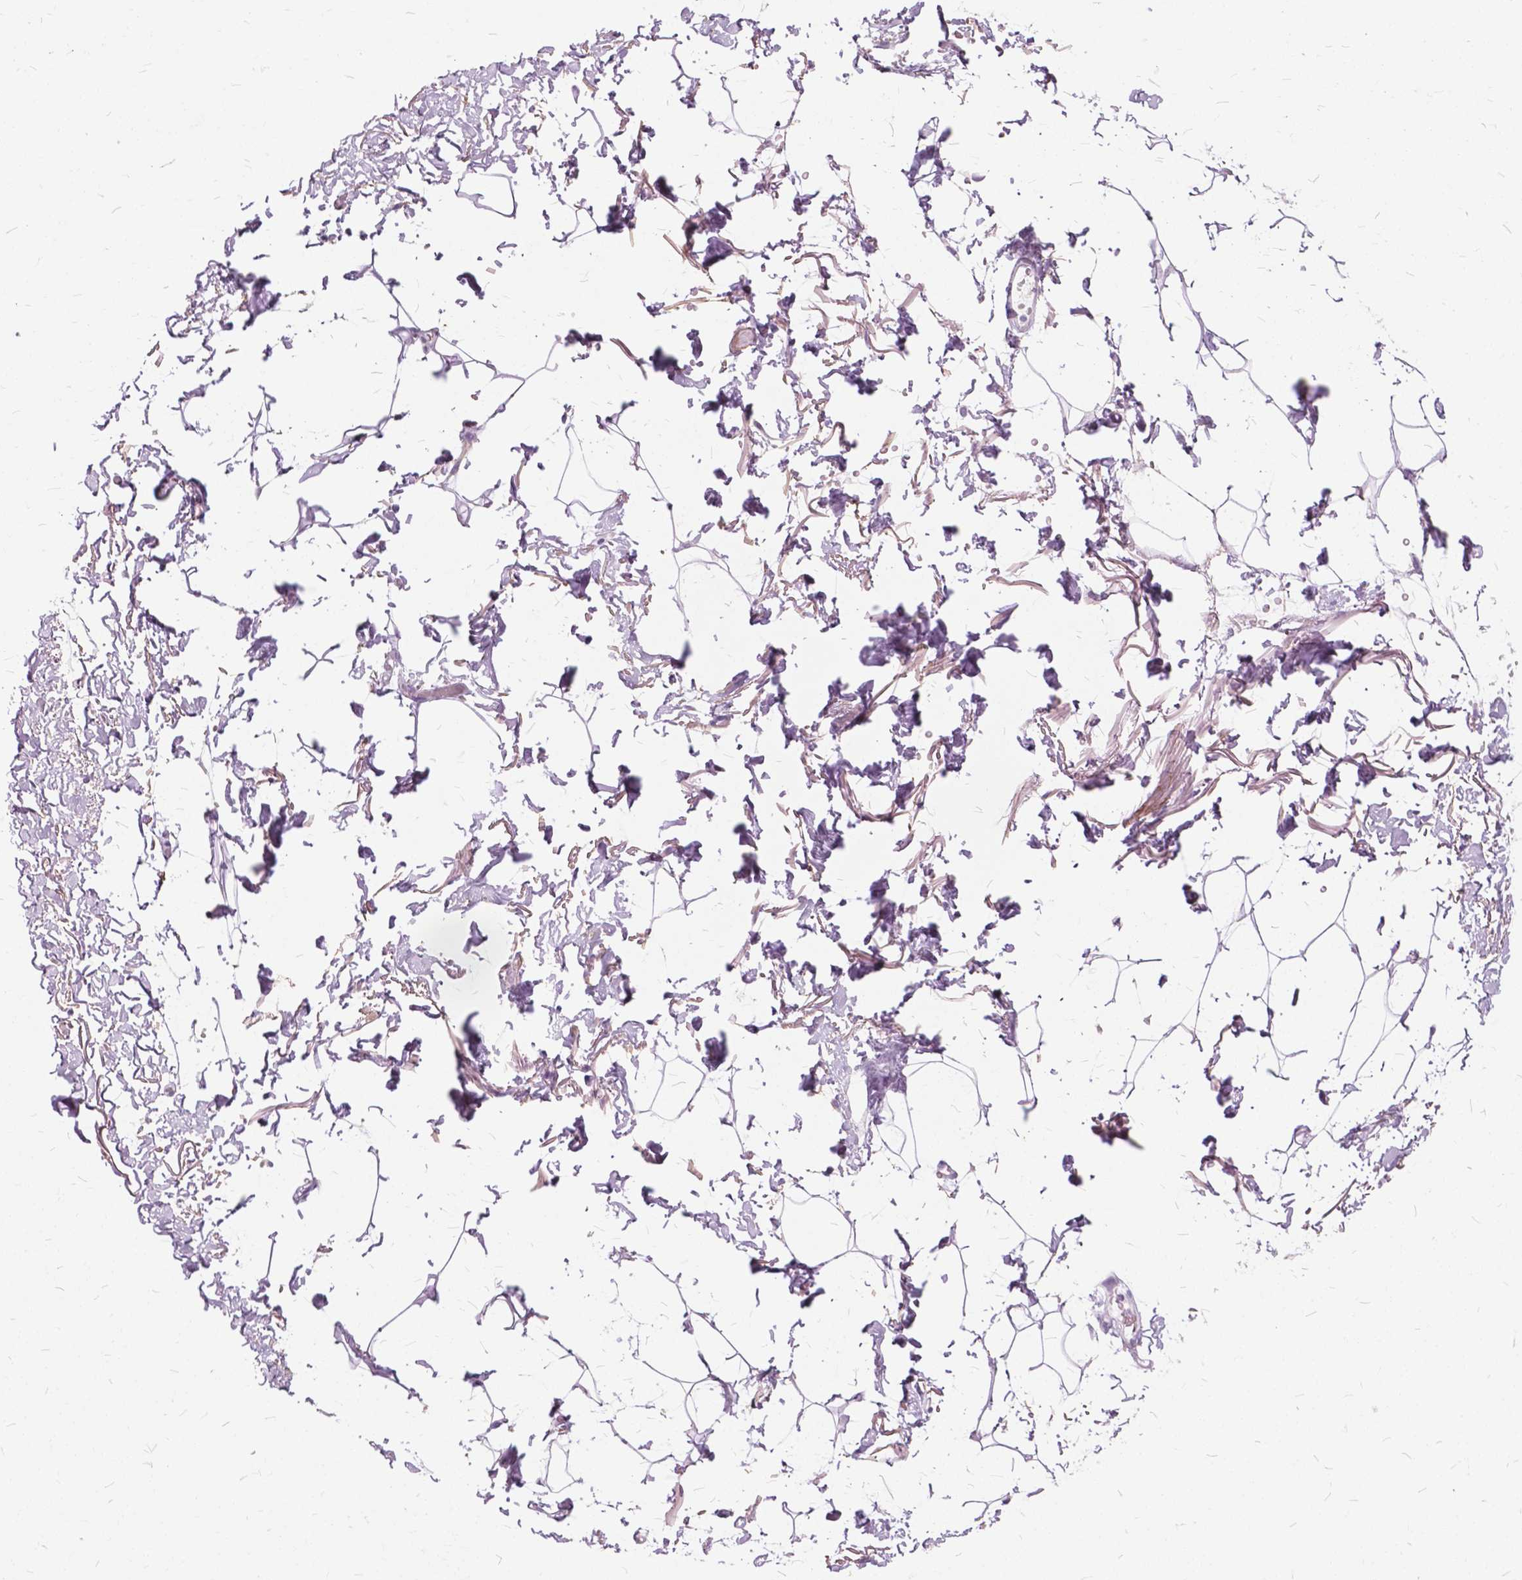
{"staining": {"intensity": "negative", "quantity": "none", "location": "none"}, "tissue": "adipose tissue", "cell_type": "Adipocytes", "image_type": "normal", "snomed": [{"axis": "morphology", "description": "Normal tissue, NOS"}, {"axis": "topography", "description": "Anal"}, {"axis": "topography", "description": "Peripheral nerve tissue"}], "caption": "Immunohistochemistry of normal human adipose tissue exhibits no staining in adipocytes.", "gene": "GDF9", "patient": {"sex": "male", "age": 78}}